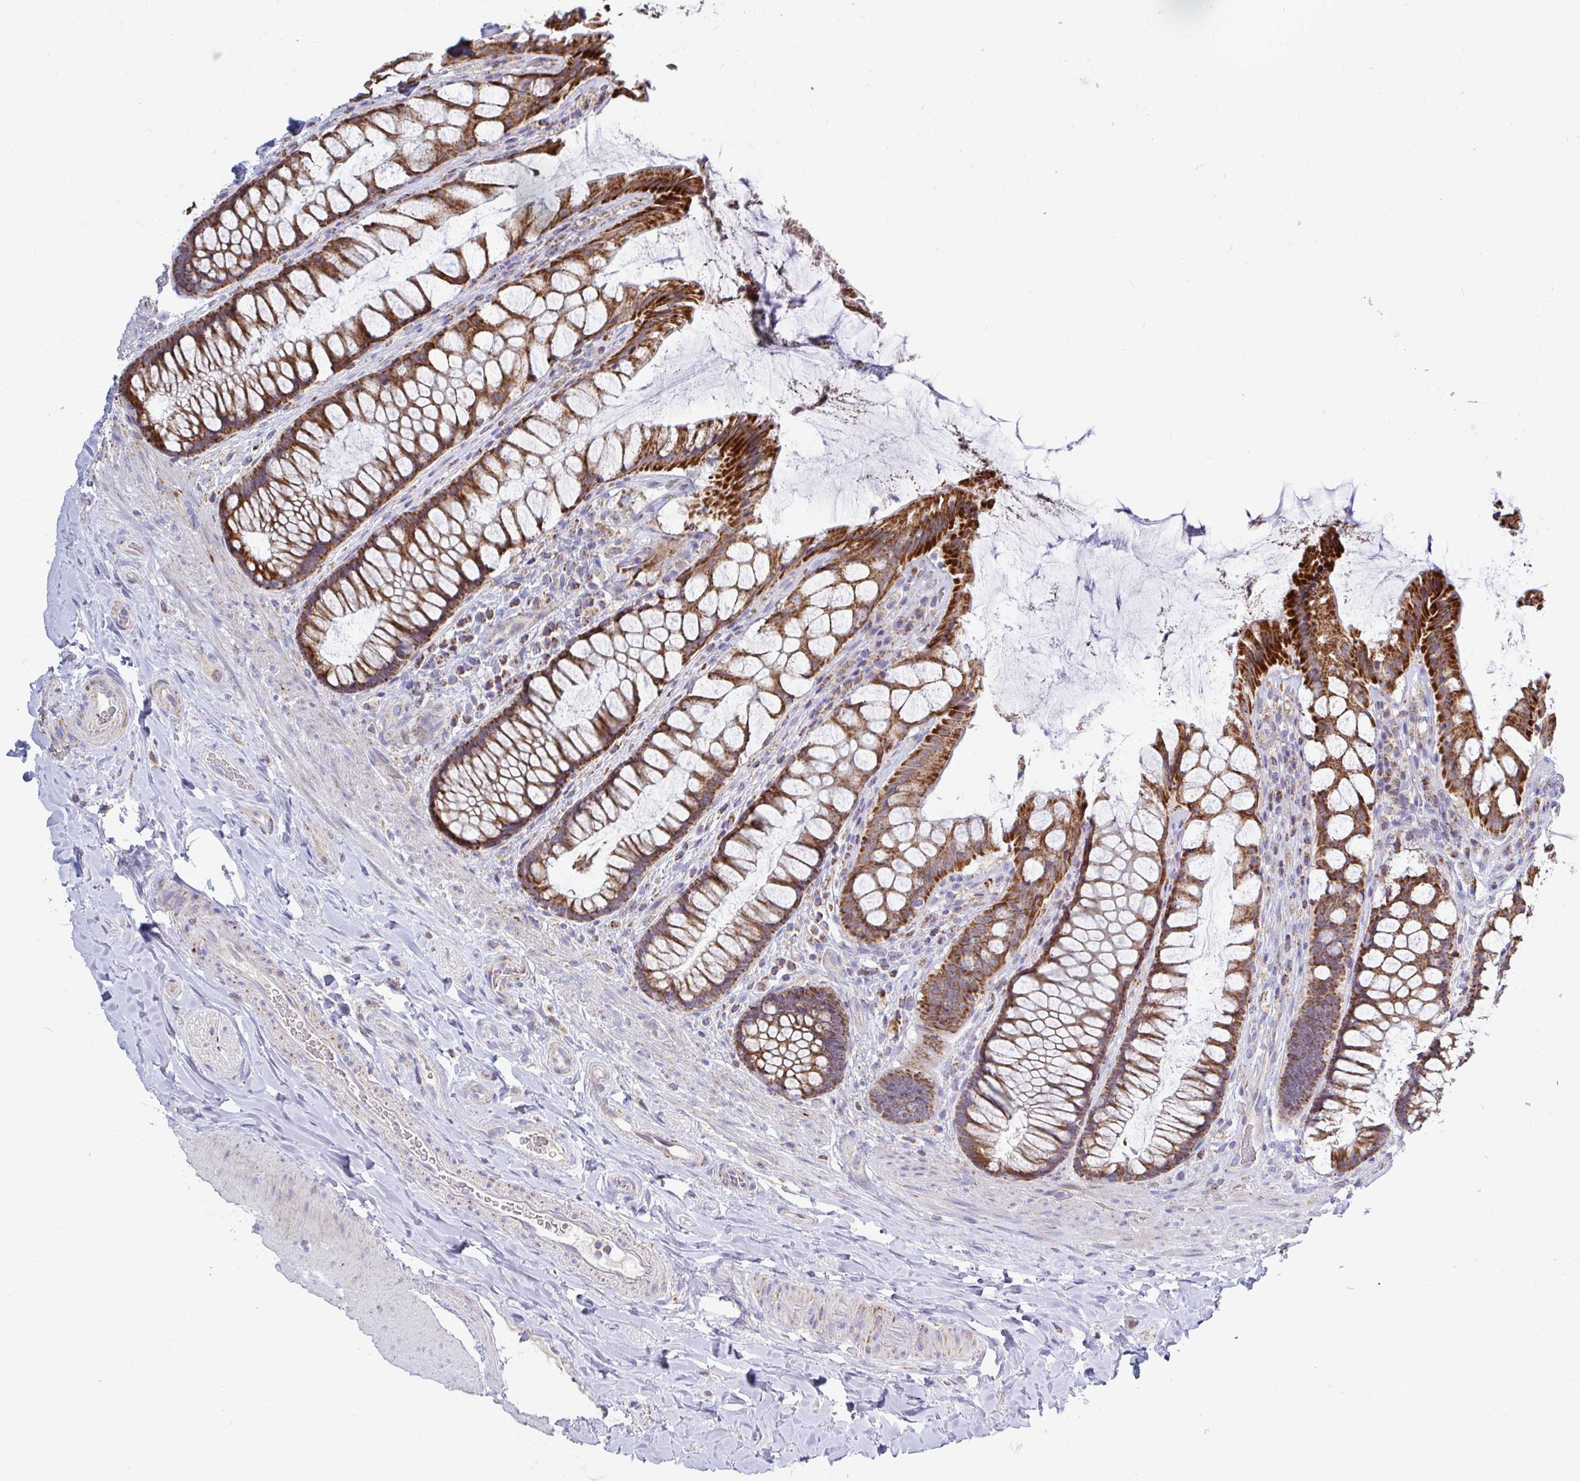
{"staining": {"intensity": "strong", "quantity": ">75%", "location": "cytoplasmic/membranous"}, "tissue": "rectum", "cell_type": "Glandular cells", "image_type": "normal", "snomed": [{"axis": "morphology", "description": "Normal tissue, NOS"}, {"axis": "topography", "description": "Rectum"}], "caption": "This histopathology image reveals immunohistochemistry staining of unremarkable rectum, with high strong cytoplasmic/membranous staining in about >75% of glandular cells.", "gene": "OR10R2", "patient": {"sex": "female", "age": 58}}